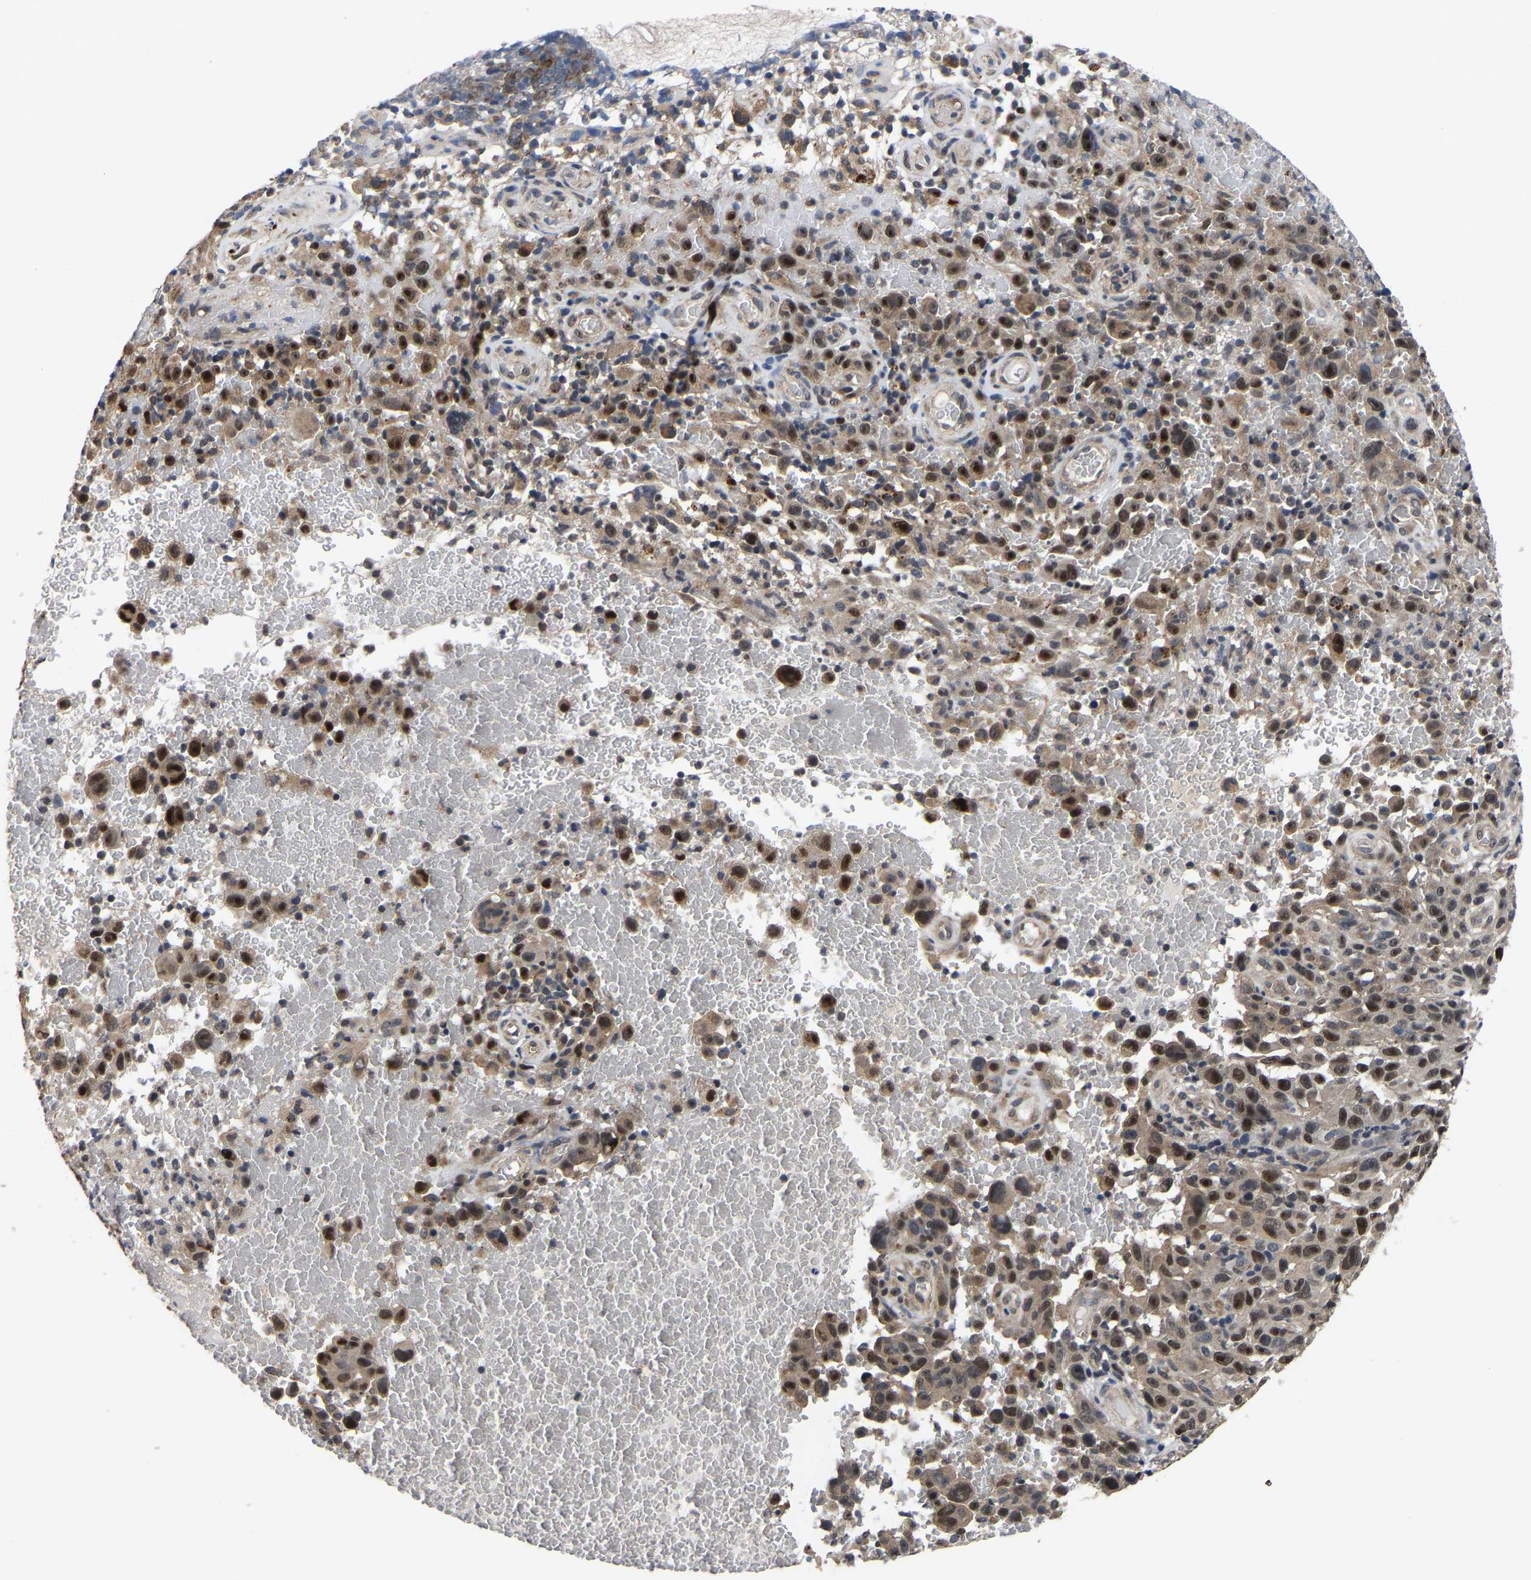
{"staining": {"intensity": "strong", "quantity": "25%-75%", "location": "cytoplasmic/membranous,nuclear"}, "tissue": "melanoma", "cell_type": "Tumor cells", "image_type": "cancer", "snomed": [{"axis": "morphology", "description": "Malignant melanoma, NOS"}, {"axis": "topography", "description": "Skin"}], "caption": "Malignant melanoma stained with a protein marker shows strong staining in tumor cells.", "gene": "METTL16", "patient": {"sex": "female", "age": 82}}